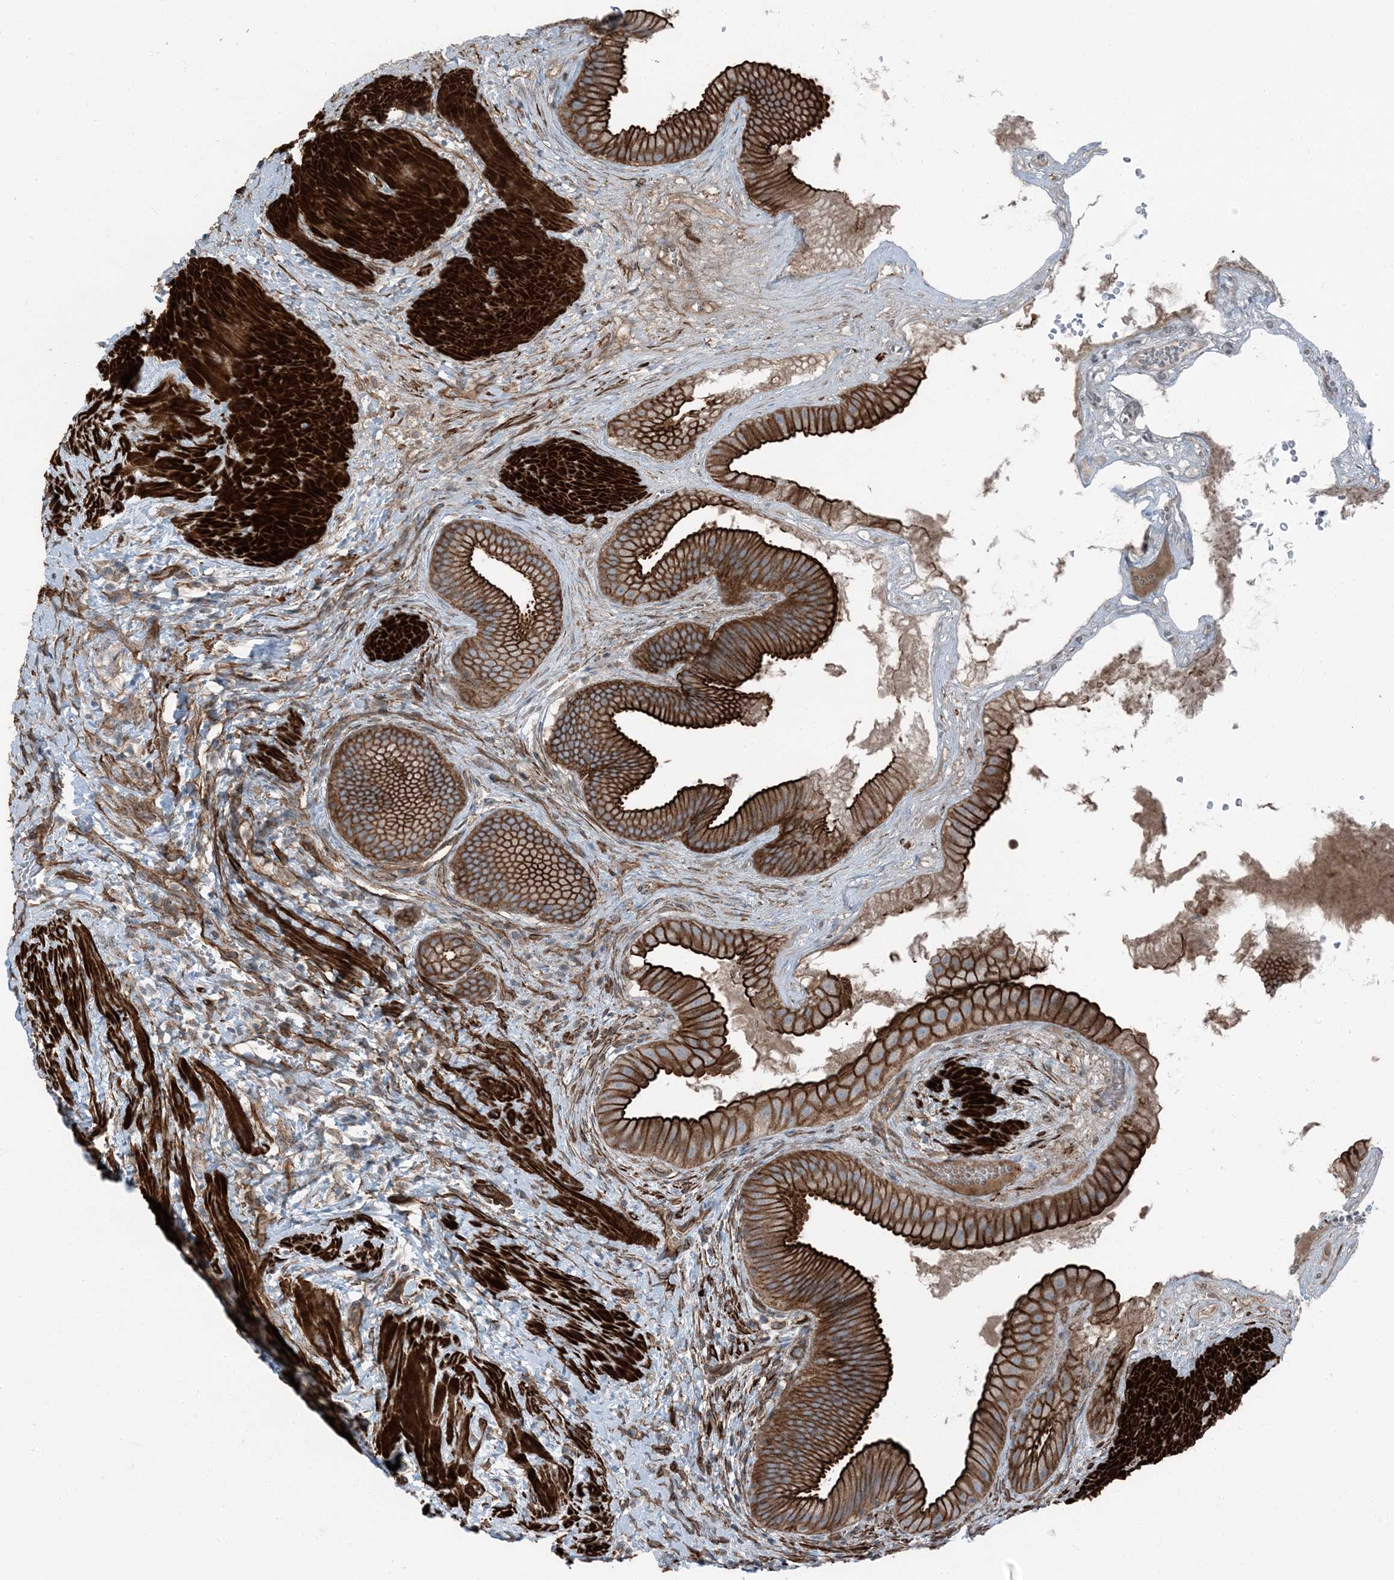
{"staining": {"intensity": "strong", "quantity": ">75%", "location": "cytoplasmic/membranous"}, "tissue": "gallbladder", "cell_type": "Glandular cells", "image_type": "normal", "snomed": [{"axis": "morphology", "description": "Normal tissue, NOS"}, {"axis": "topography", "description": "Gallbladder"}], "caption": "Glandular cells exhibit high levels of strong cytoplasmic/membranous expression in about >75% of cells in normal human gallbladder. Immunohistochemistry stains the protein in brown and the nuclei are stained blue.", "gene": "ZFP90", "patient": {"sex": "male", "age": 55}}